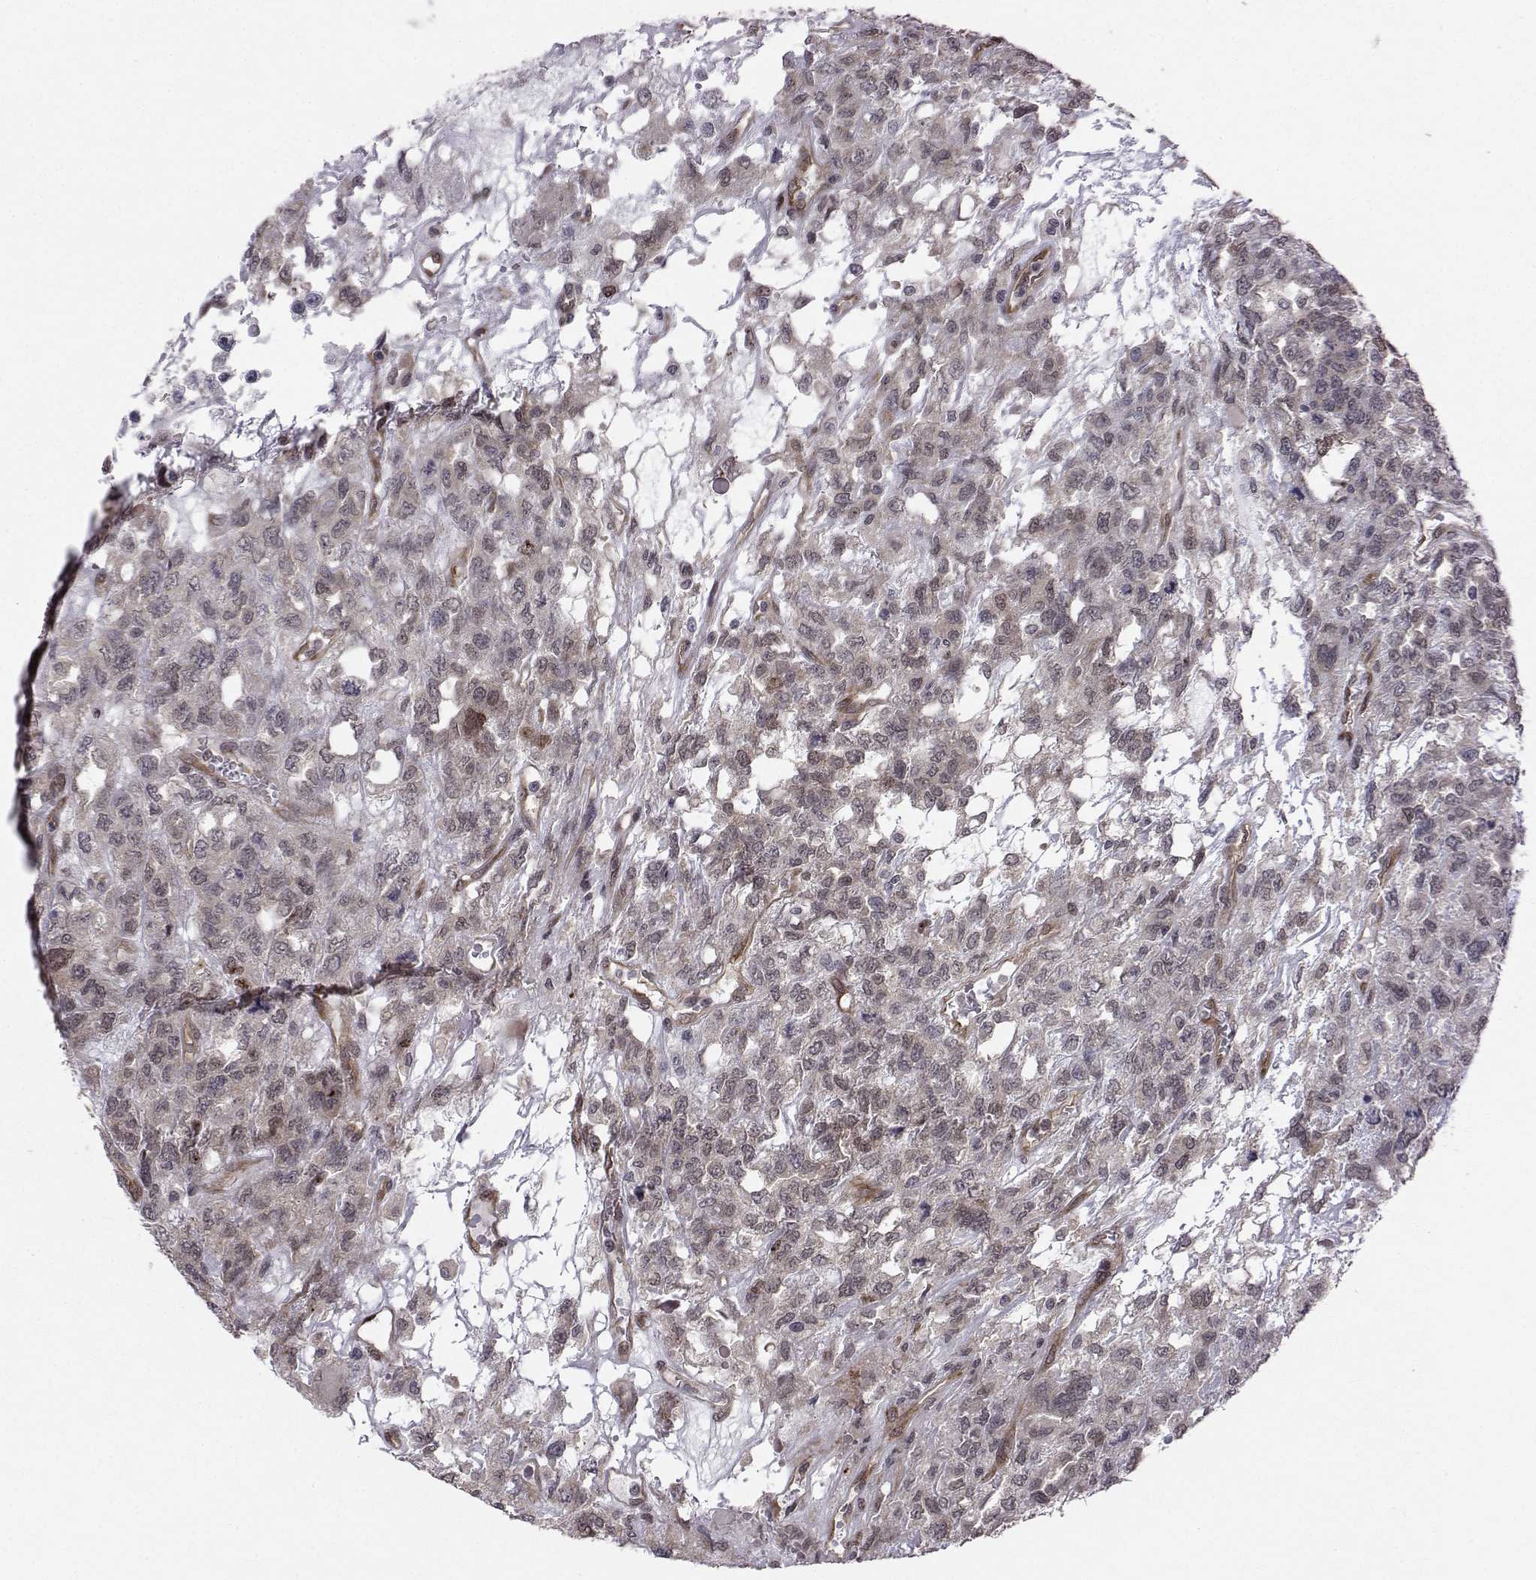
{"staining": {"intensity": "moderate", "quantity": "<25%", "location": "cytoplasmic/membranous"}, "tissue": "testis cancer", "cell_type": "Tumor cells", "image_type": "cancer", "snomed": [{"axis": "morphology", "description": "Seminoma, NOS"}, {"axis": "topography", "description": "Testis"}], "caption": "Testis seminoma stained with immunohistochemistry (IHC) demonstrates moderate cytoplasmic/membranous positivity in approximately <25% of tumor cells. (IHC, brightfield microscopy, high magnification).", "gene": "PKN2", "patient": {"sex": "male", "age": 52}}